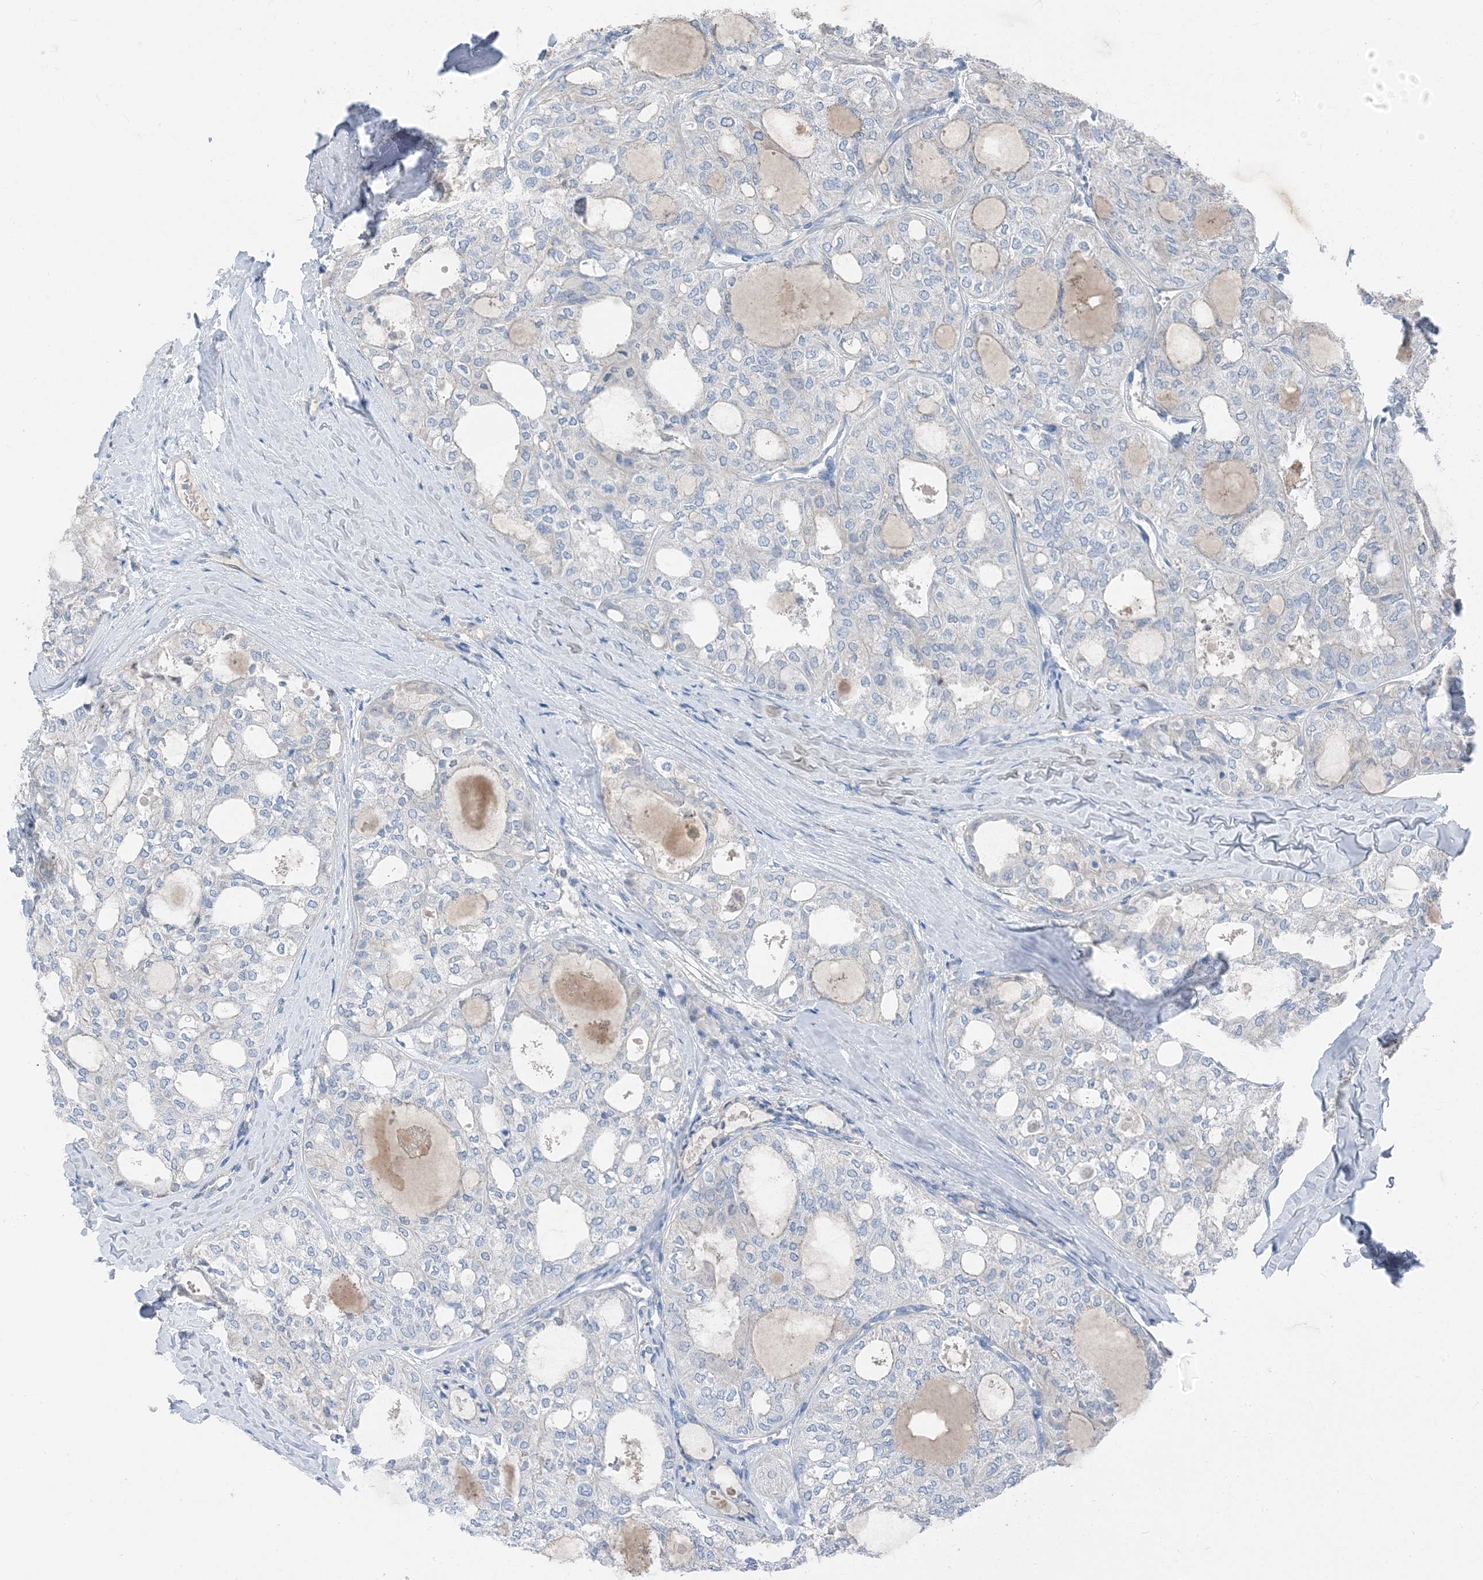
{"staining": {"intensity": "negative", "quantity": "none", "location": "none"}, "tissue": "thyroid cancer", "cell_type": "Tumor cells", "image_type": "cancer", "snomed": [{"axis": "morphology", "description": "Follicular adenoma carcinoma, NOS"}, {"axis": "topography", "description": "Thyroid gland"}], "caption": "Micrograph shows no protein staining in tumor cells of follicular adenoma carcinoma (thyroid) tissue. The staining is performed using DAB (3,3'-diaminobenzidine) brown chromogen with nuclei counter-stained in using hematoxylin.", "gene": "NCOA7", "patient": {"sex": "male", "age": 75}}